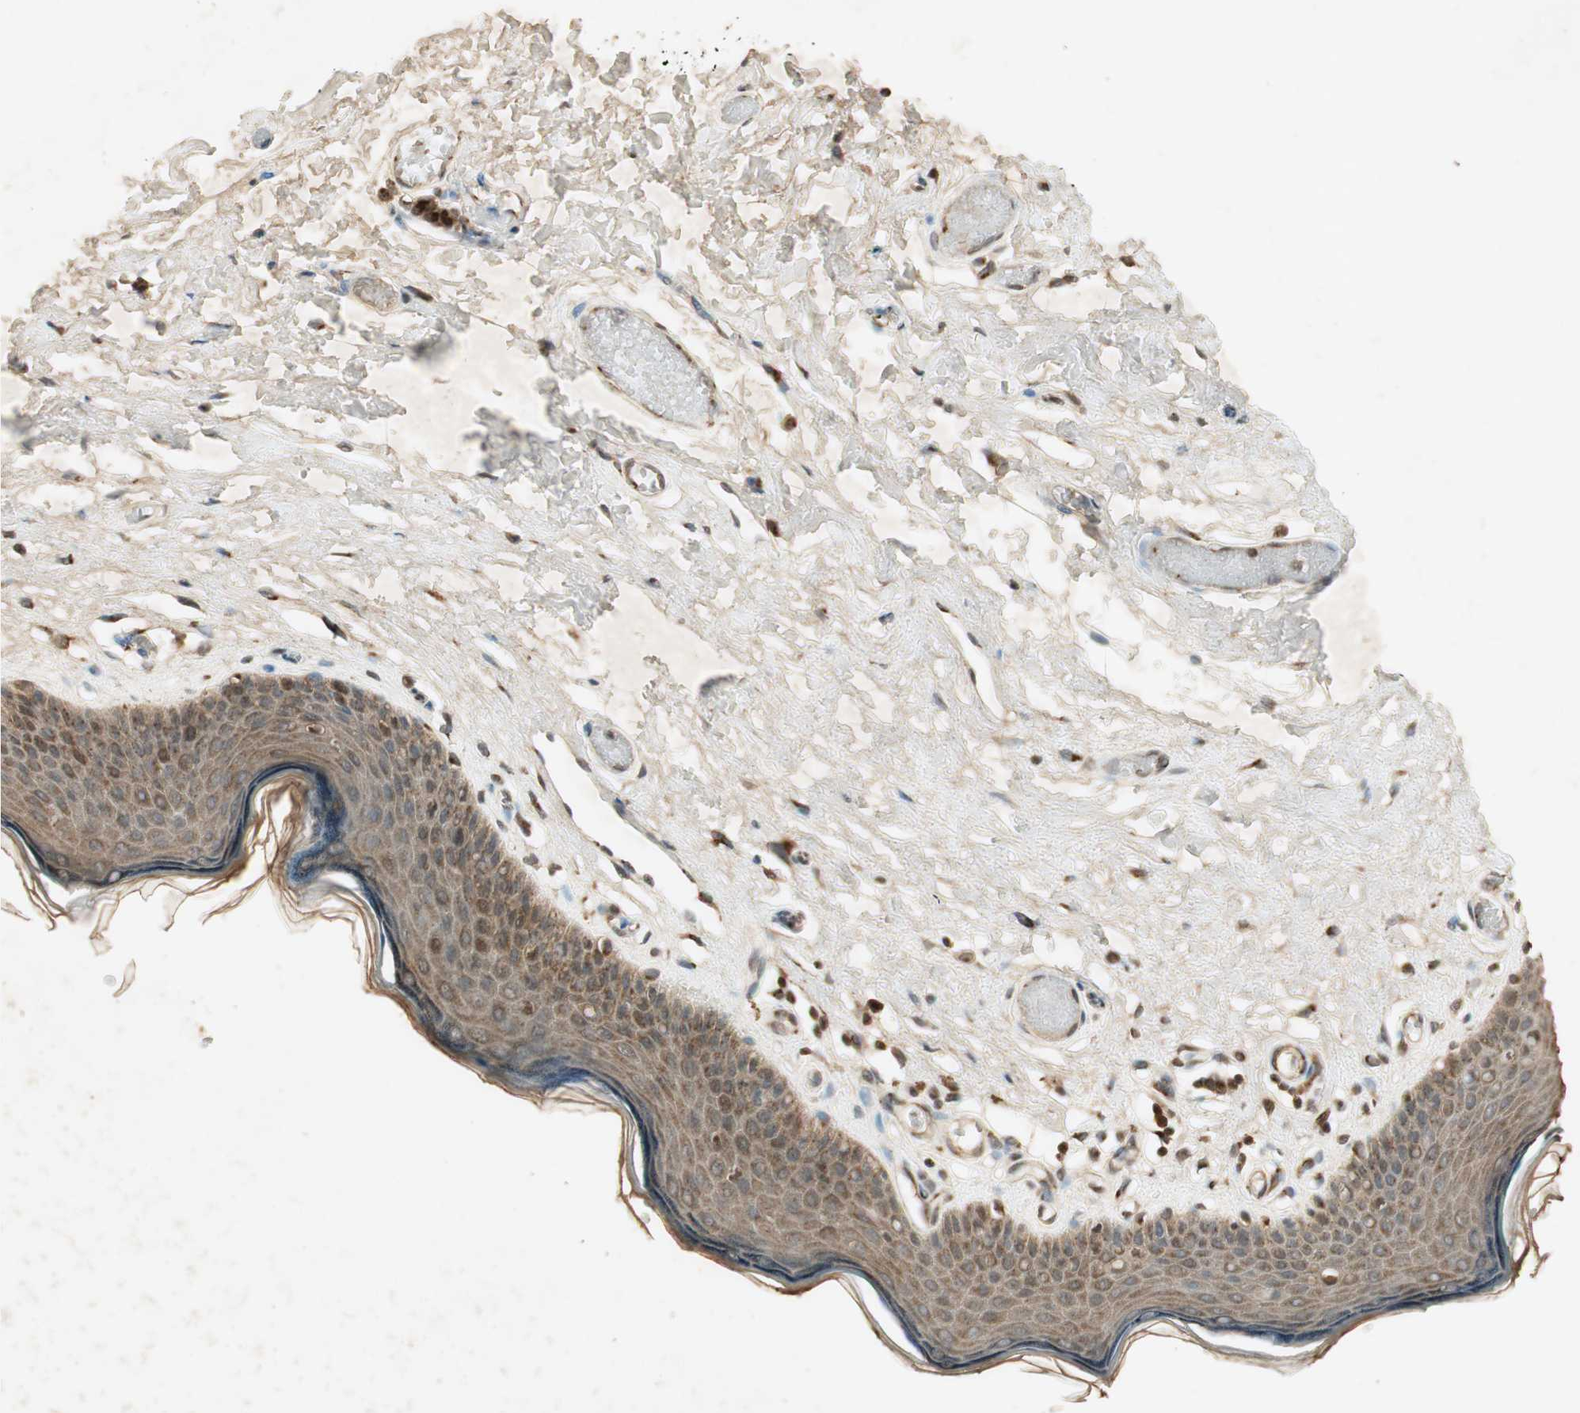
{"staining": {"intensity": "weak", "quantity": ">75%", "location": "cytoplasmic/membranous"}, "tissue": "skin", "cell_type": "Epidermal cells", "image_type": "normal", "snomed": [{"axis": "morphology", "description": "Normal tissue, NOS"}, {"axis": "morphology", "description": "Inflammation, NOS"}, {"axis": "topography", "description": "Vulva"}], "caption": "Epidermal cells reveal low levels of weak cytoplasmic/membranous positivity in approximately >75% of cells in unremarkable human skin.", "gene": "NEO1", "patient": {"sex": "female", "age": 84}}